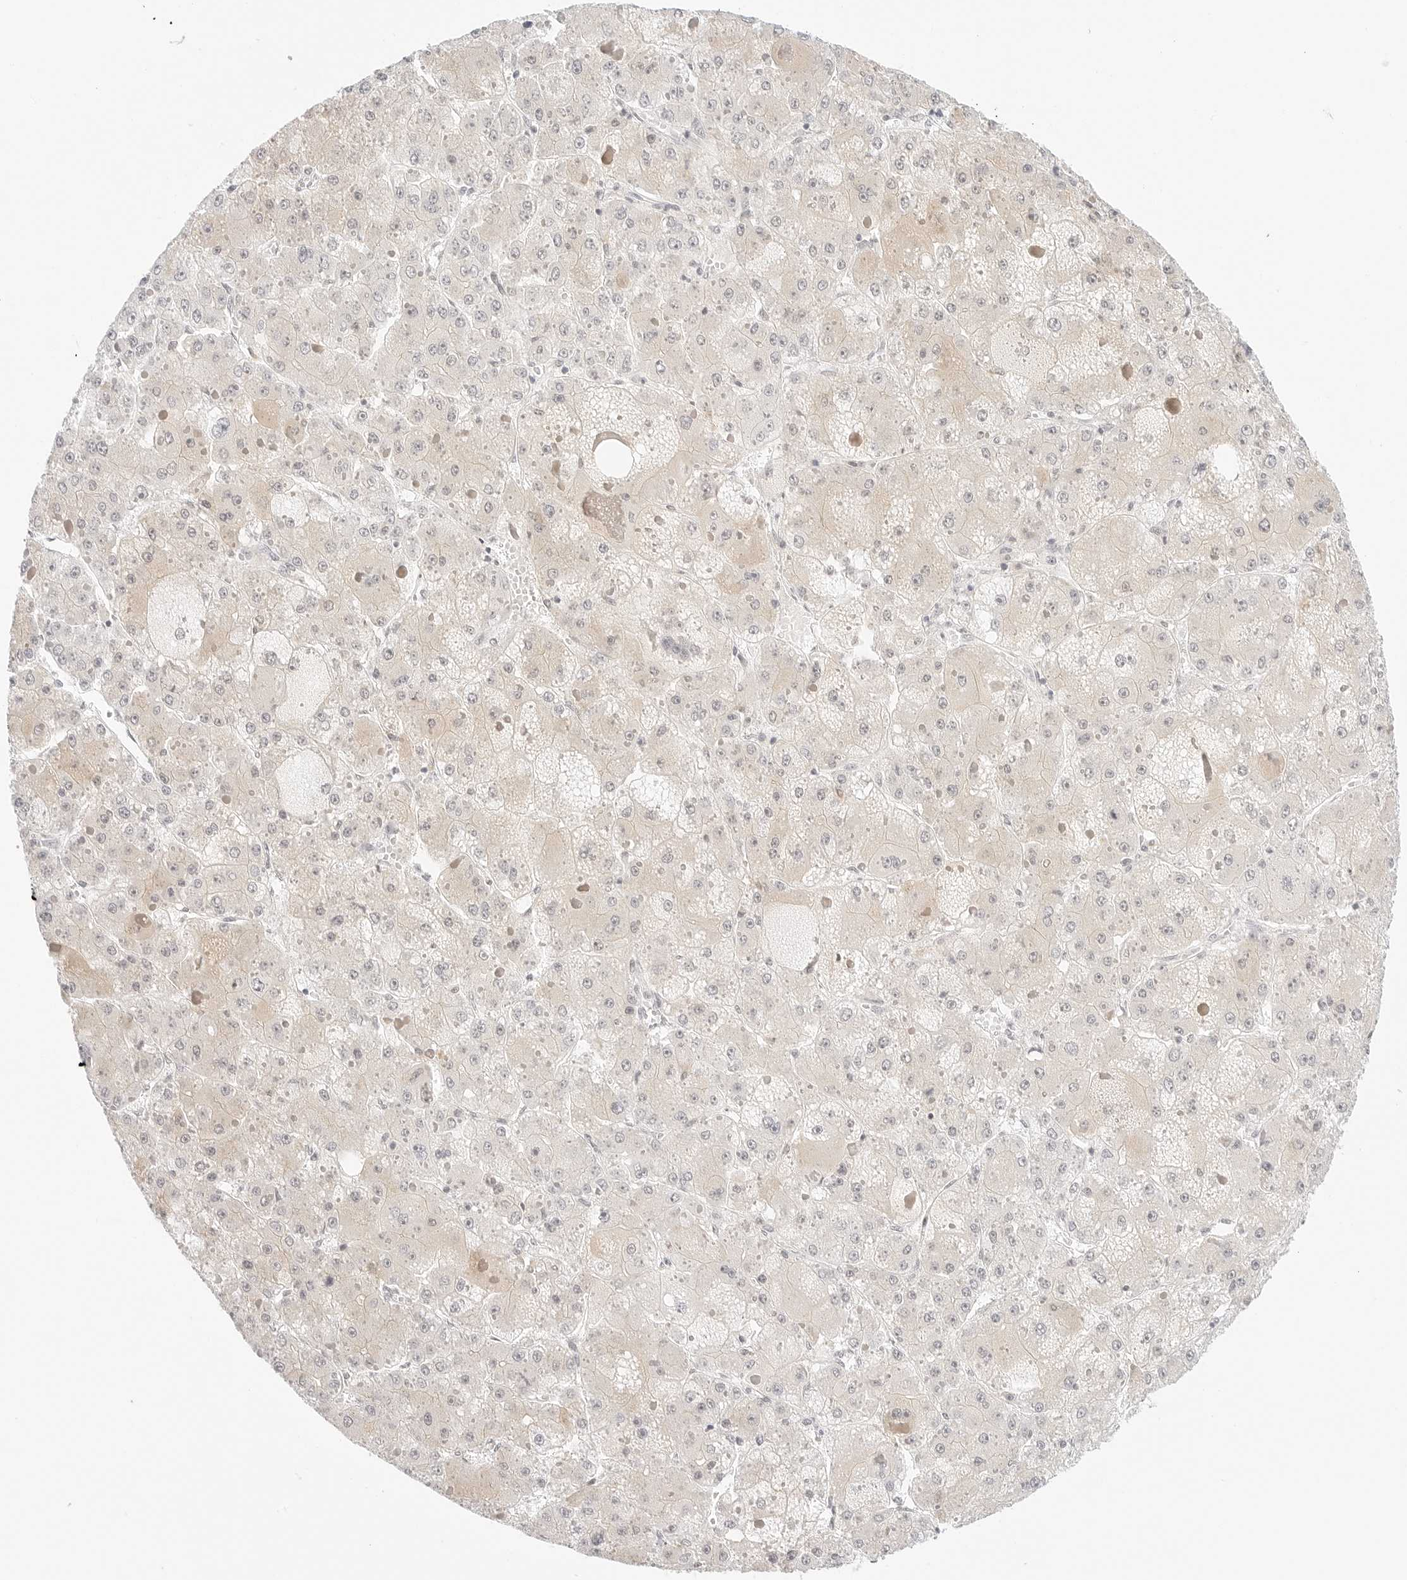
{"staining": {"intensity": "negative", "quantity": "none", "location": "none"}, "tissue": "liver cancer", "cell_type": "Tumor cells", "image_type": "cancer", "snomed": [{"axis": "morphology", "description": "Carcinoma, Hepatocellular, NOS"}, {"axis": "topography", "description": "Liver"}], "caption": "Image shows no significant protein positivity in tumor cells of liver cancer.", "gene": "XKR4", "patient": {"sex": "female", "age": 73}}